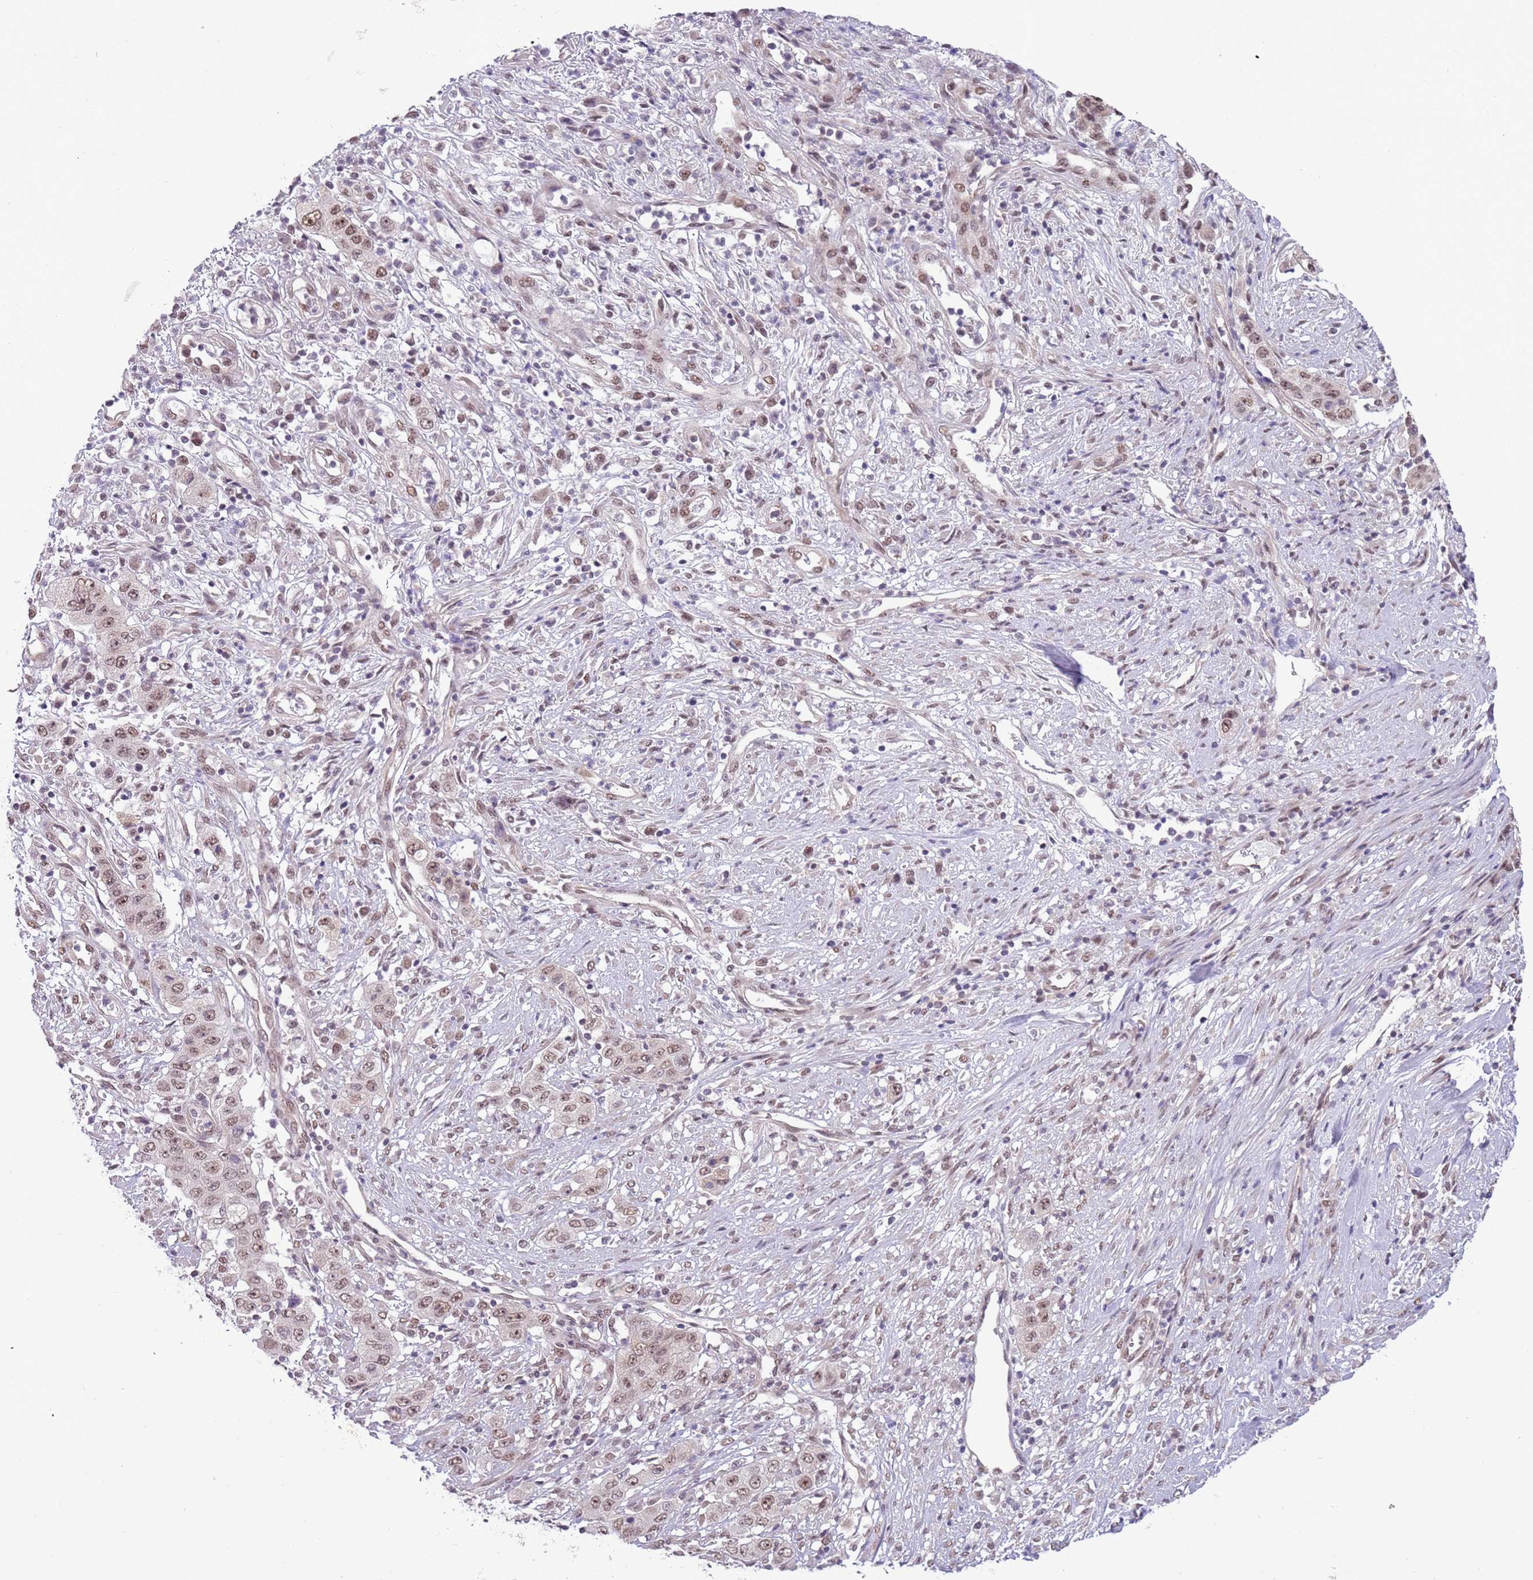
{"staining": {"intensity": "weak", "quantity": ">75%", "location": "nuclear"}, "tissue": "stomach cancer", "cell_type": "Tumor cells", "image_type": "cancer", "snomed": [{"axis": "morphology", "description": "Adenocarcinoma, NOS"}, {"axis": "topography", "description": "Stomach, upper"}], "caption": "This photomicrograph demonstrates immunohistochemistry (IHC) staining of human stomach adenocarcinoma, with low weak nuclear positivity in about >75% of tumor cells.", "gene": "FAM120AOS", "patient": {"sex": "male", "age": 62}}